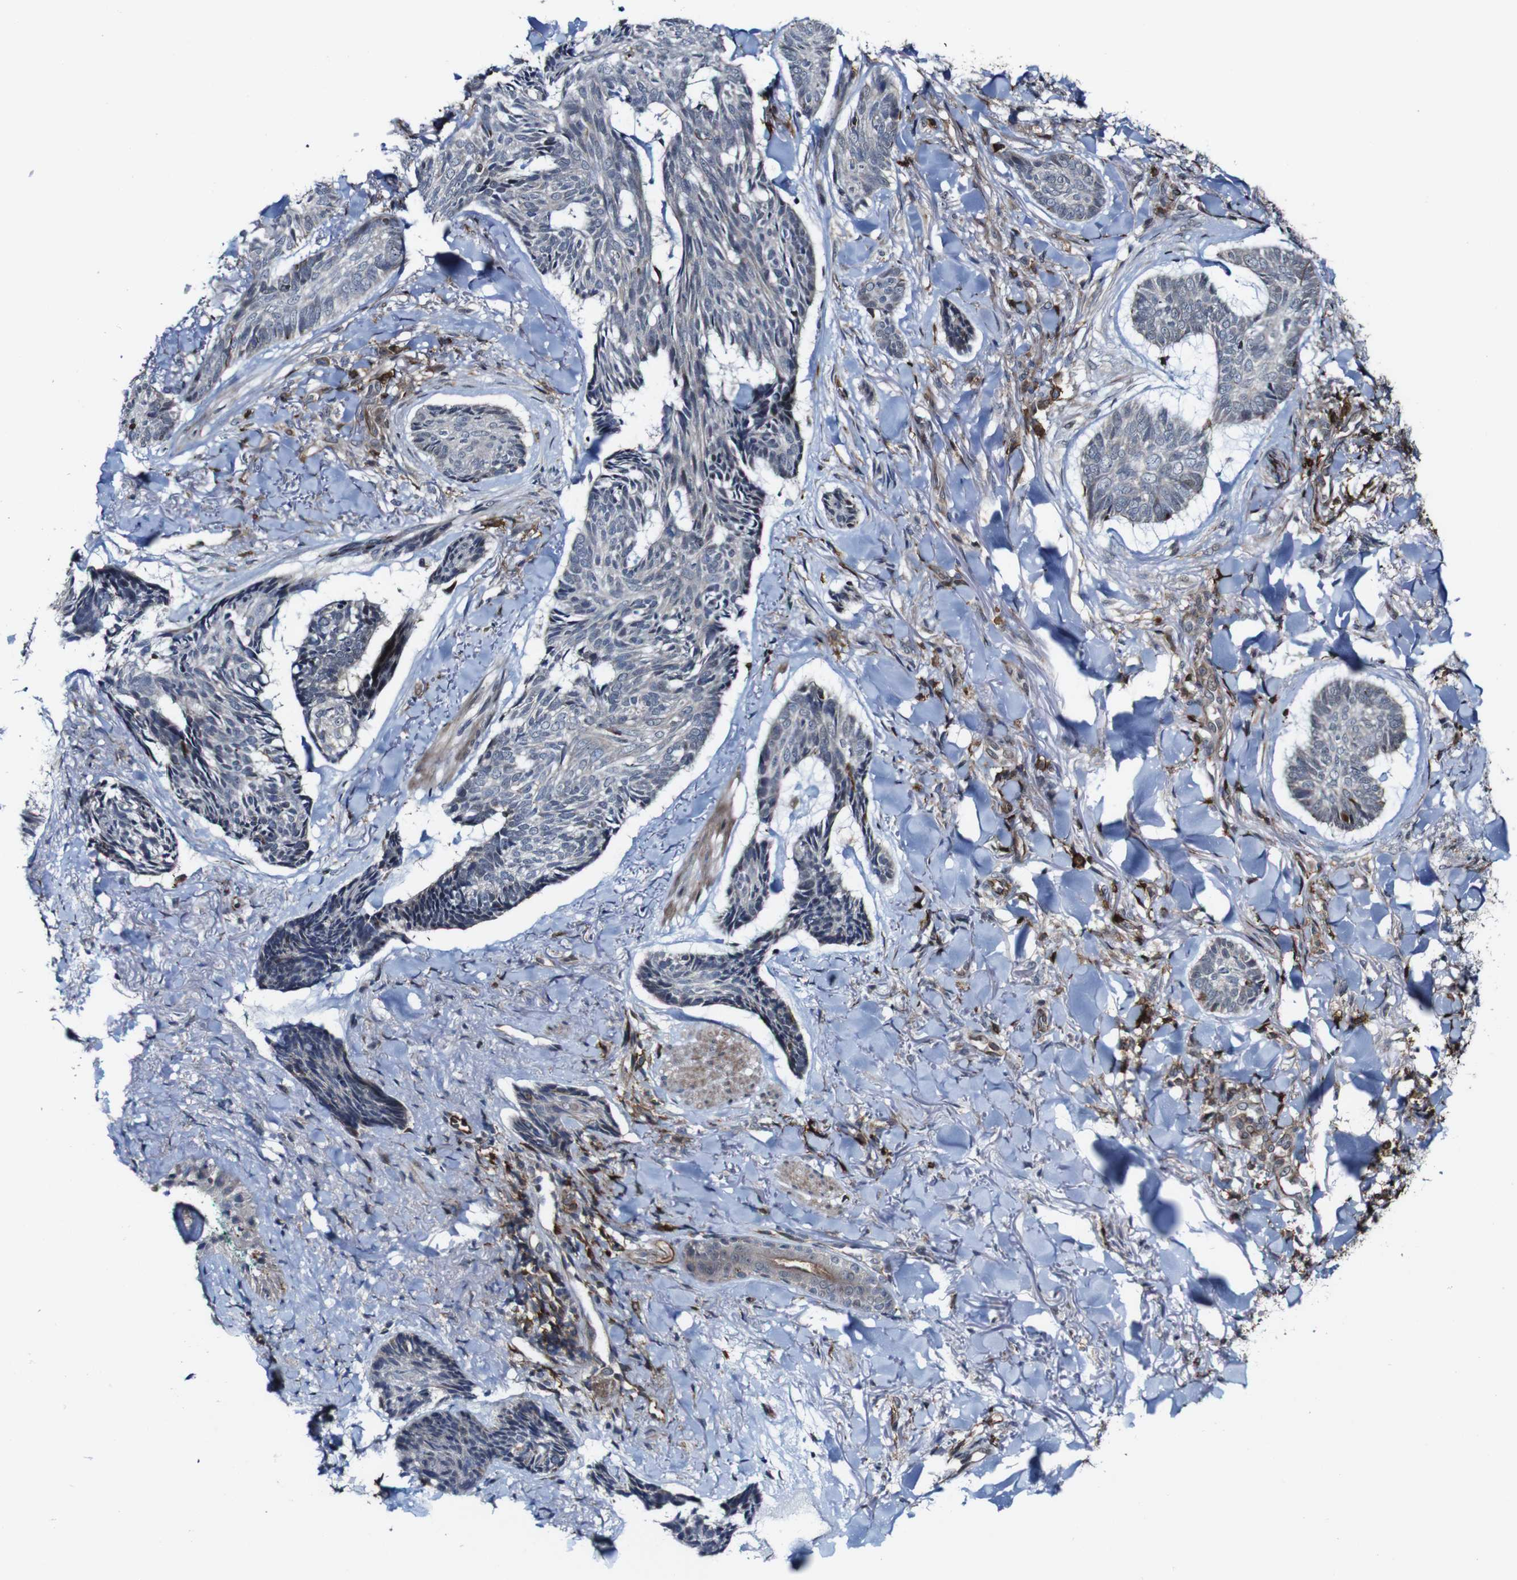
{"staining": {"intensity": "negative", "quantity": "none", "location": "none"}, "tissue": "skin cancer", "cell_type": "Tumor cells", "image_type": "cancer", "snomed": [{"axis": "morphology", "description": "Basal cell carcinoma"}, {"axis": "topography", "description": "Skin"}], "caption": "High power microscopy image of an IHC micrograph of skin cancer, revealing no significant positivity in tumor cells. The staining was performed using DAB to visualize the protein expression in brown, while the nuclei were stained in blue with hematoxylin (Magnification: 20x).", "gene": "JAK2", "patient": {"sex": "male", "age": 43}}